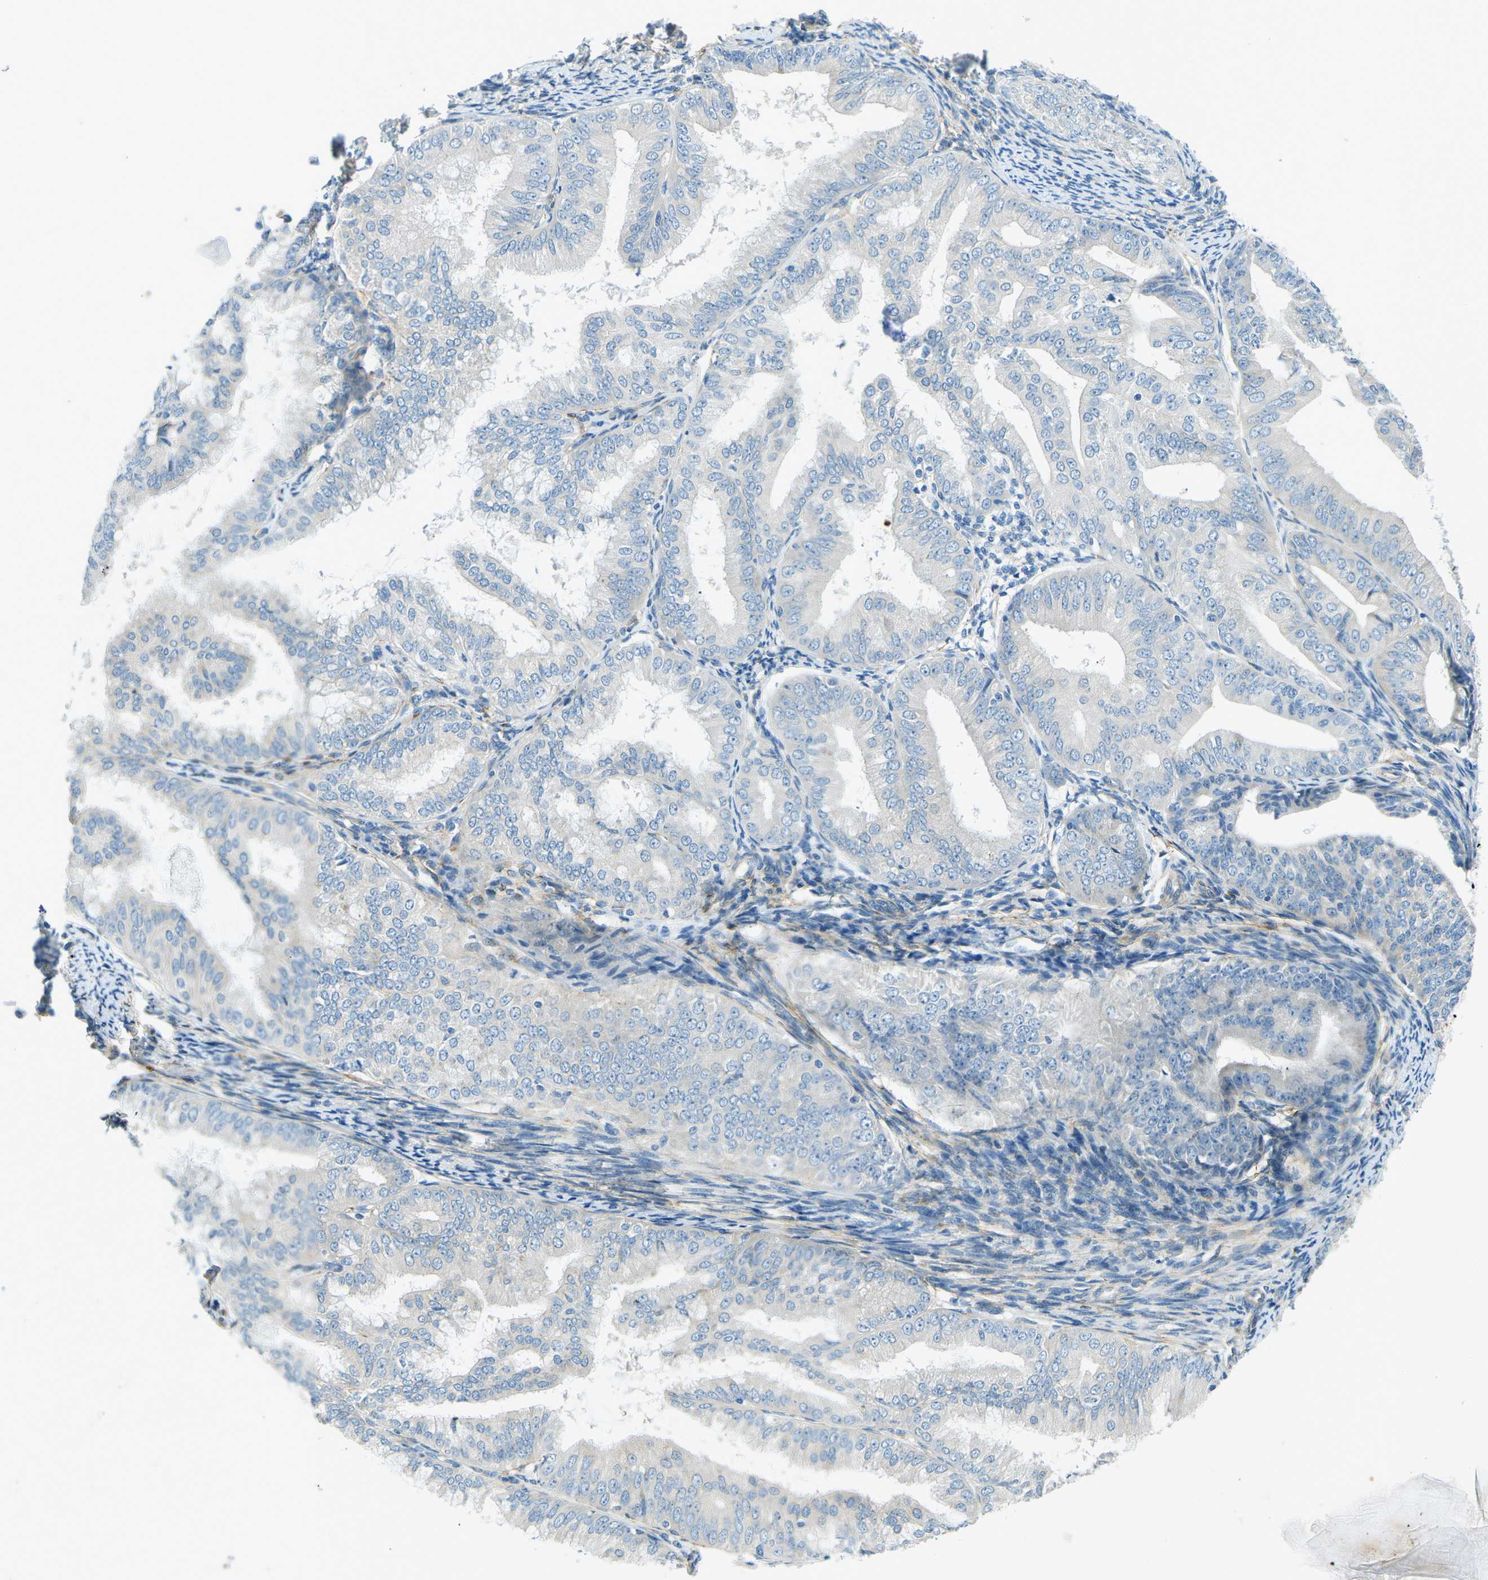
{"staining": {"intensity": "negative", "quantity": "none", "location": "none"}, "tissue": "endometrial cancer", "cell_type": "Tumor cells", "image_type": "cancer", "snomed": [{"axis": "morphology", "description": "Adenocarcinoma, NOS"}, {"axis": "topography", "description": "Endometrium"}], "caption": "The image exhibits no staining of tumor cells in endometrial adenocarcinoma. (Immunohistochemistry (ihc), brightfield microscopy, high magnification).", "gene": "ZNF367", "patient": {"sex": "female", "age": 63}}